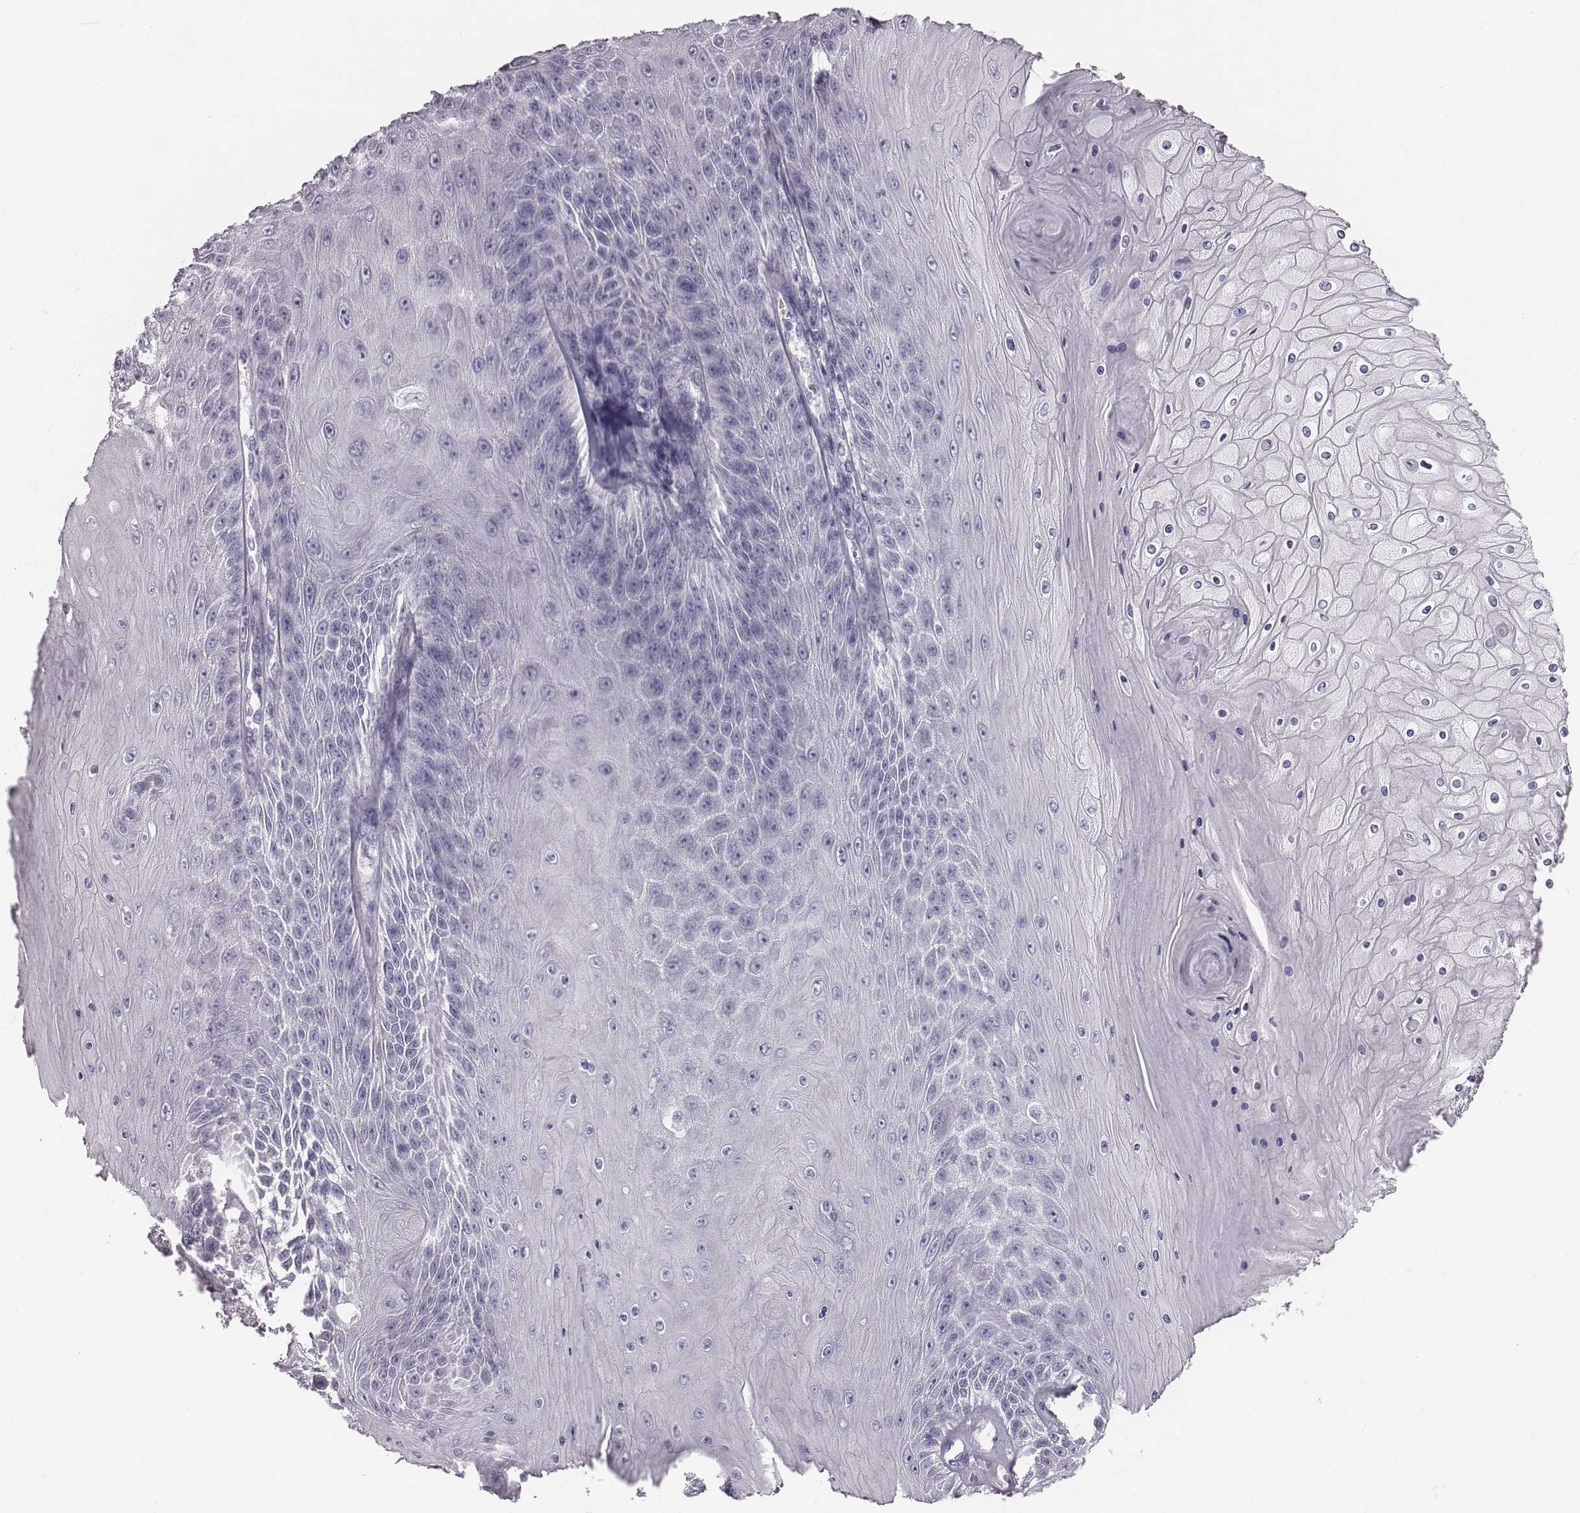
{"staining": {"intensity": "negative", "quantity": "none", "location": "none"}, "tissue": "skin cancer", "cell_type": "Tumor cells", "image_type": "cancer", "snomed": [{"axis": "morphology", "description": "Squamous cell carcinoma, NOS"}, {"axis": "topography", "description": "Skin"}], "caption": "High magnification brightfield microscopy of squamous cell carcinoma (skin) stained with DAB (brown) and counterstained with hematoxylin (blue): tumor cells show no significant staining.", "gene": "CRISP1", "patient": {"sex": "male", "age": 62}}